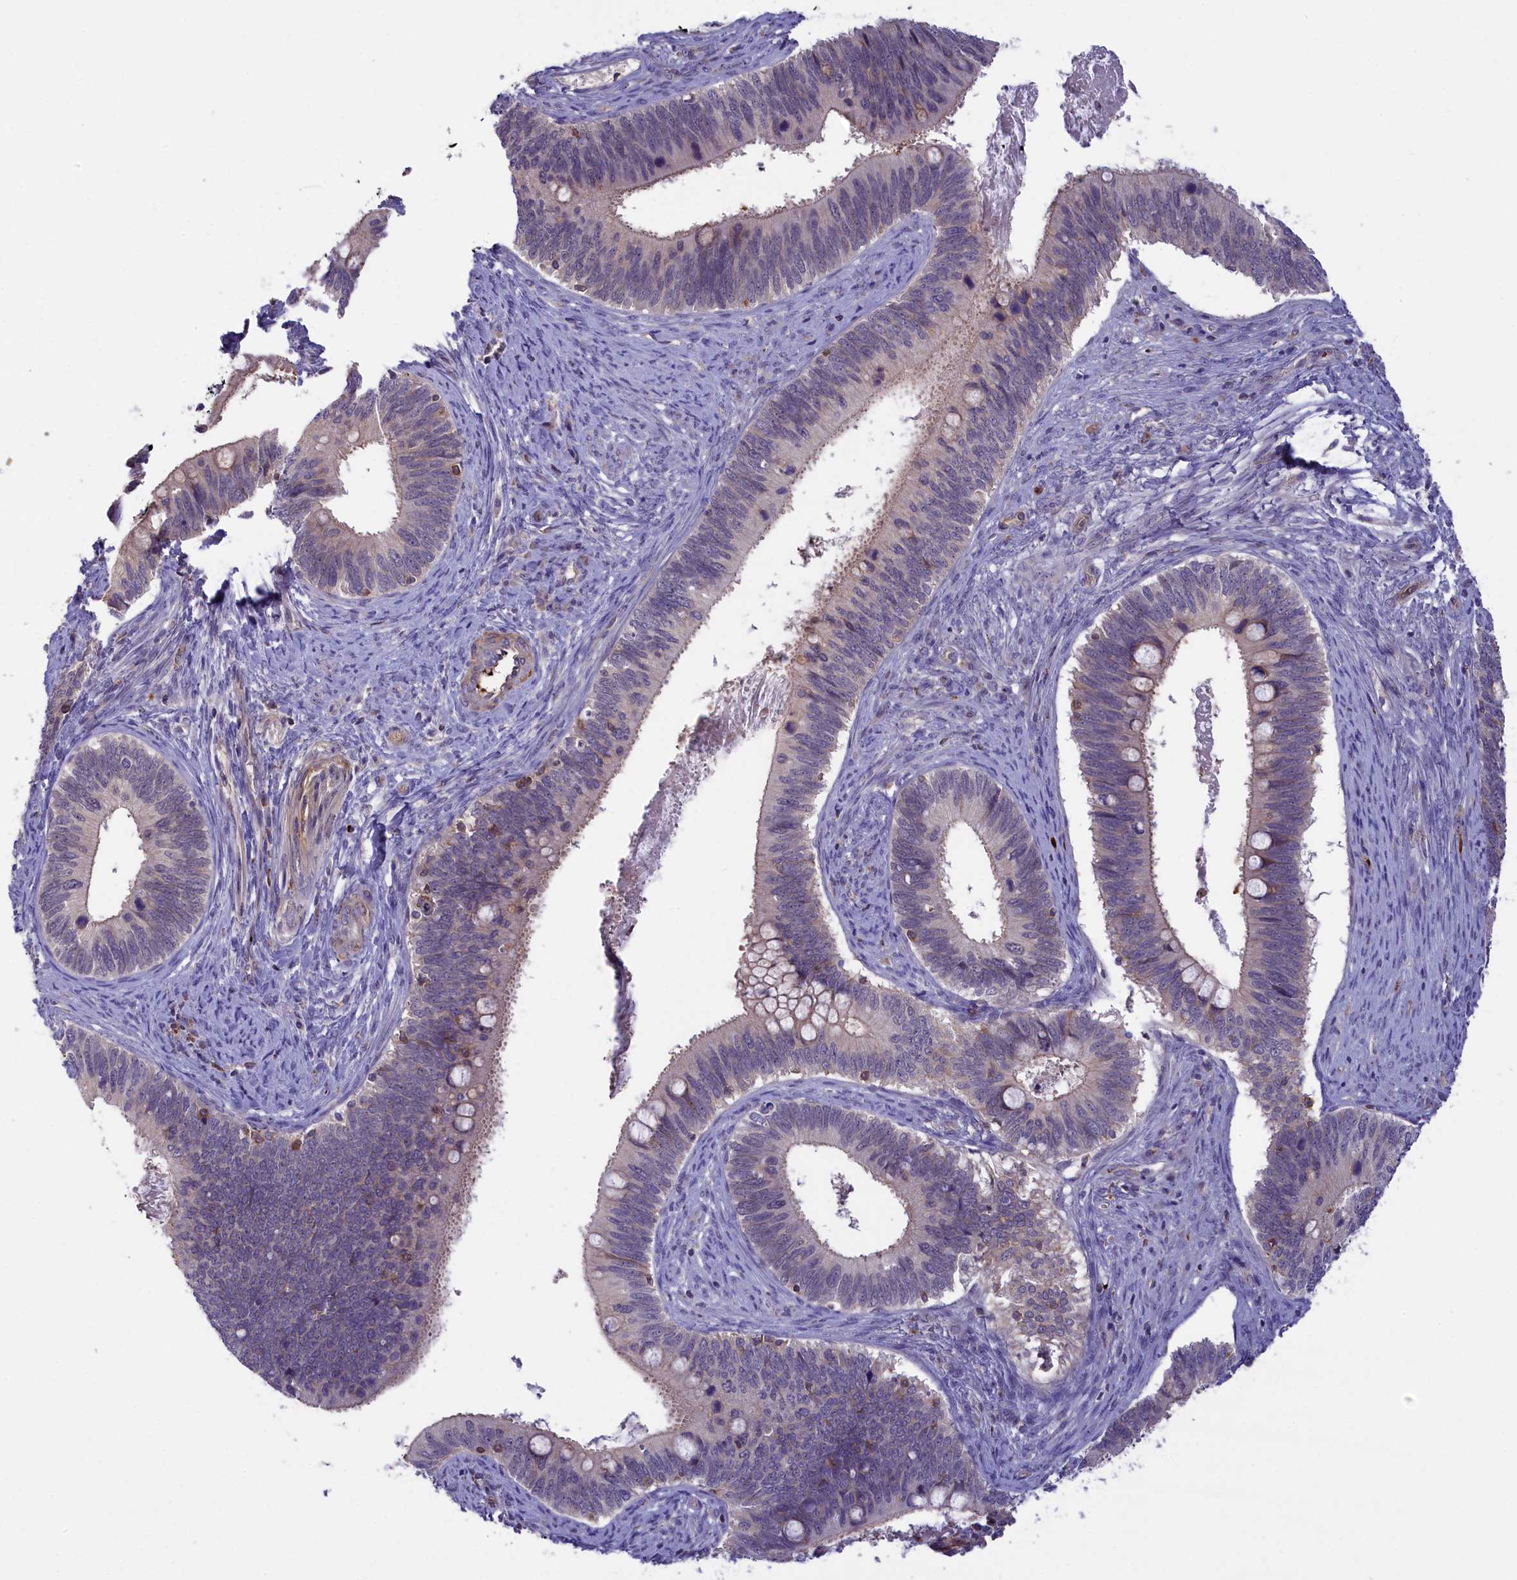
{"staining": {"intensity": "negative", "quantity": "none", "location": "none"}, "tissue": "cervical cancer", "cell_type": "Tumor cells", "image_type": "cancer", "snomed": [{"axis": "morphology", "description": "Adenocarcinoma, NOS"}, {"axis": "topography", "description": "Cervix"}], "caption": "Image shows no protein expression in tumor cells of cervical adenocarcinoma tissue.", "gene": "HEATR3", "patient": {"sex": "female", "age": 42}}